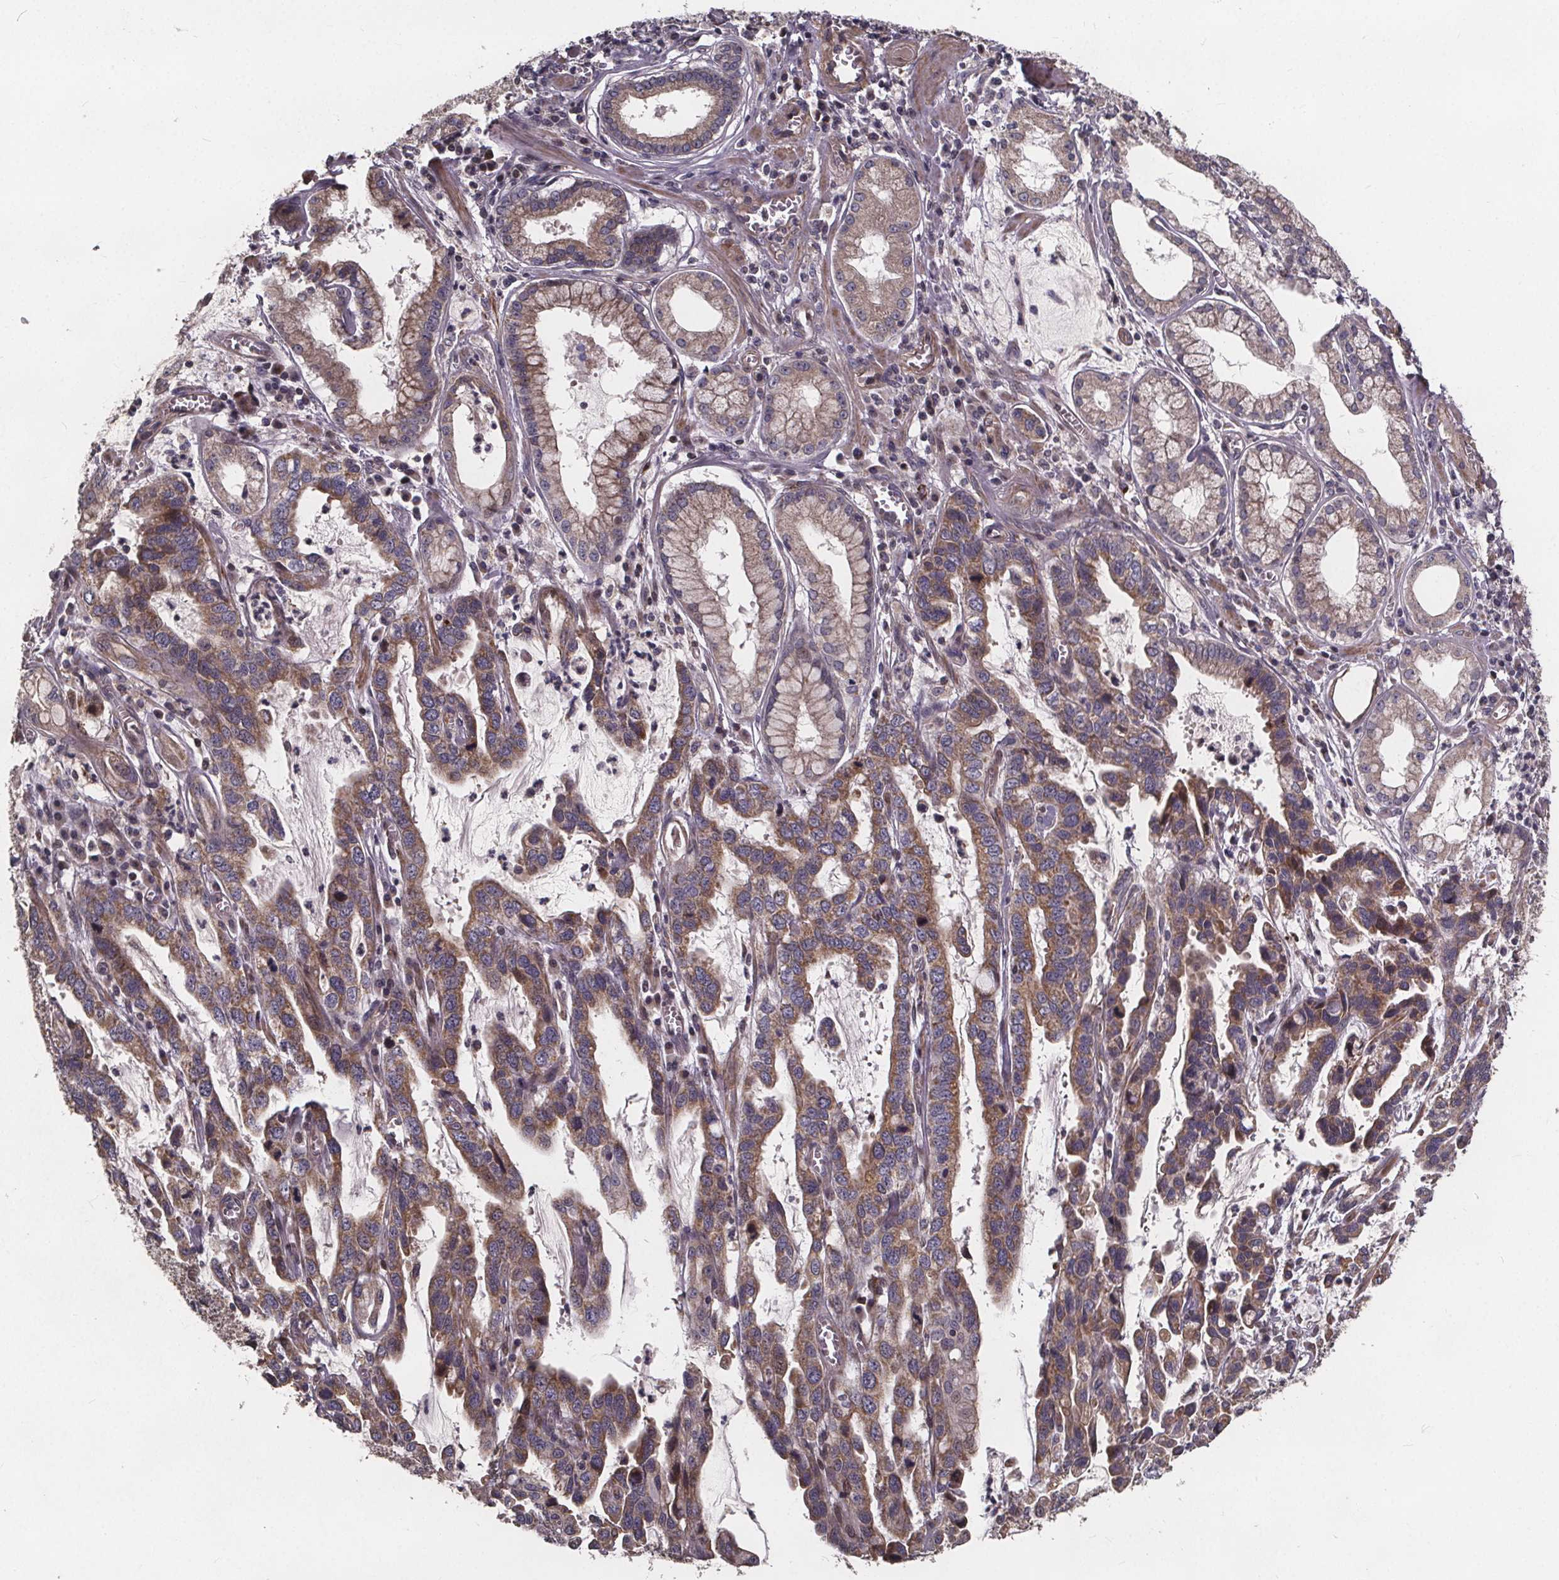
{"staining": {"intensity": "moderate", "quantity": ">75%", "location": "cytoplasmic/membranous"}, "tissue": "stomach cancer", "cell_type": "Tumor cells", "image_type": "cancer", "snomed": [{"axis": "morphology", "description": "Adenocarcinoma, NOS"}, {"axis": "topography", "description": "Stomach, lower"}], "caption": "The photomicrograph exhibits staining of stomach cancer (adenocarcinoma), revealing moderate cytoplasmic/membranous protein staining (brown color) within tumor cells. Using DAB (3,3'-diaminobenzidine) (brown) and hematoxylin (blue) stains, captured at high magnification using brightfield microscopy.", "gene": "YME1L1", "patient": {"sex": "female", "age": 76}}